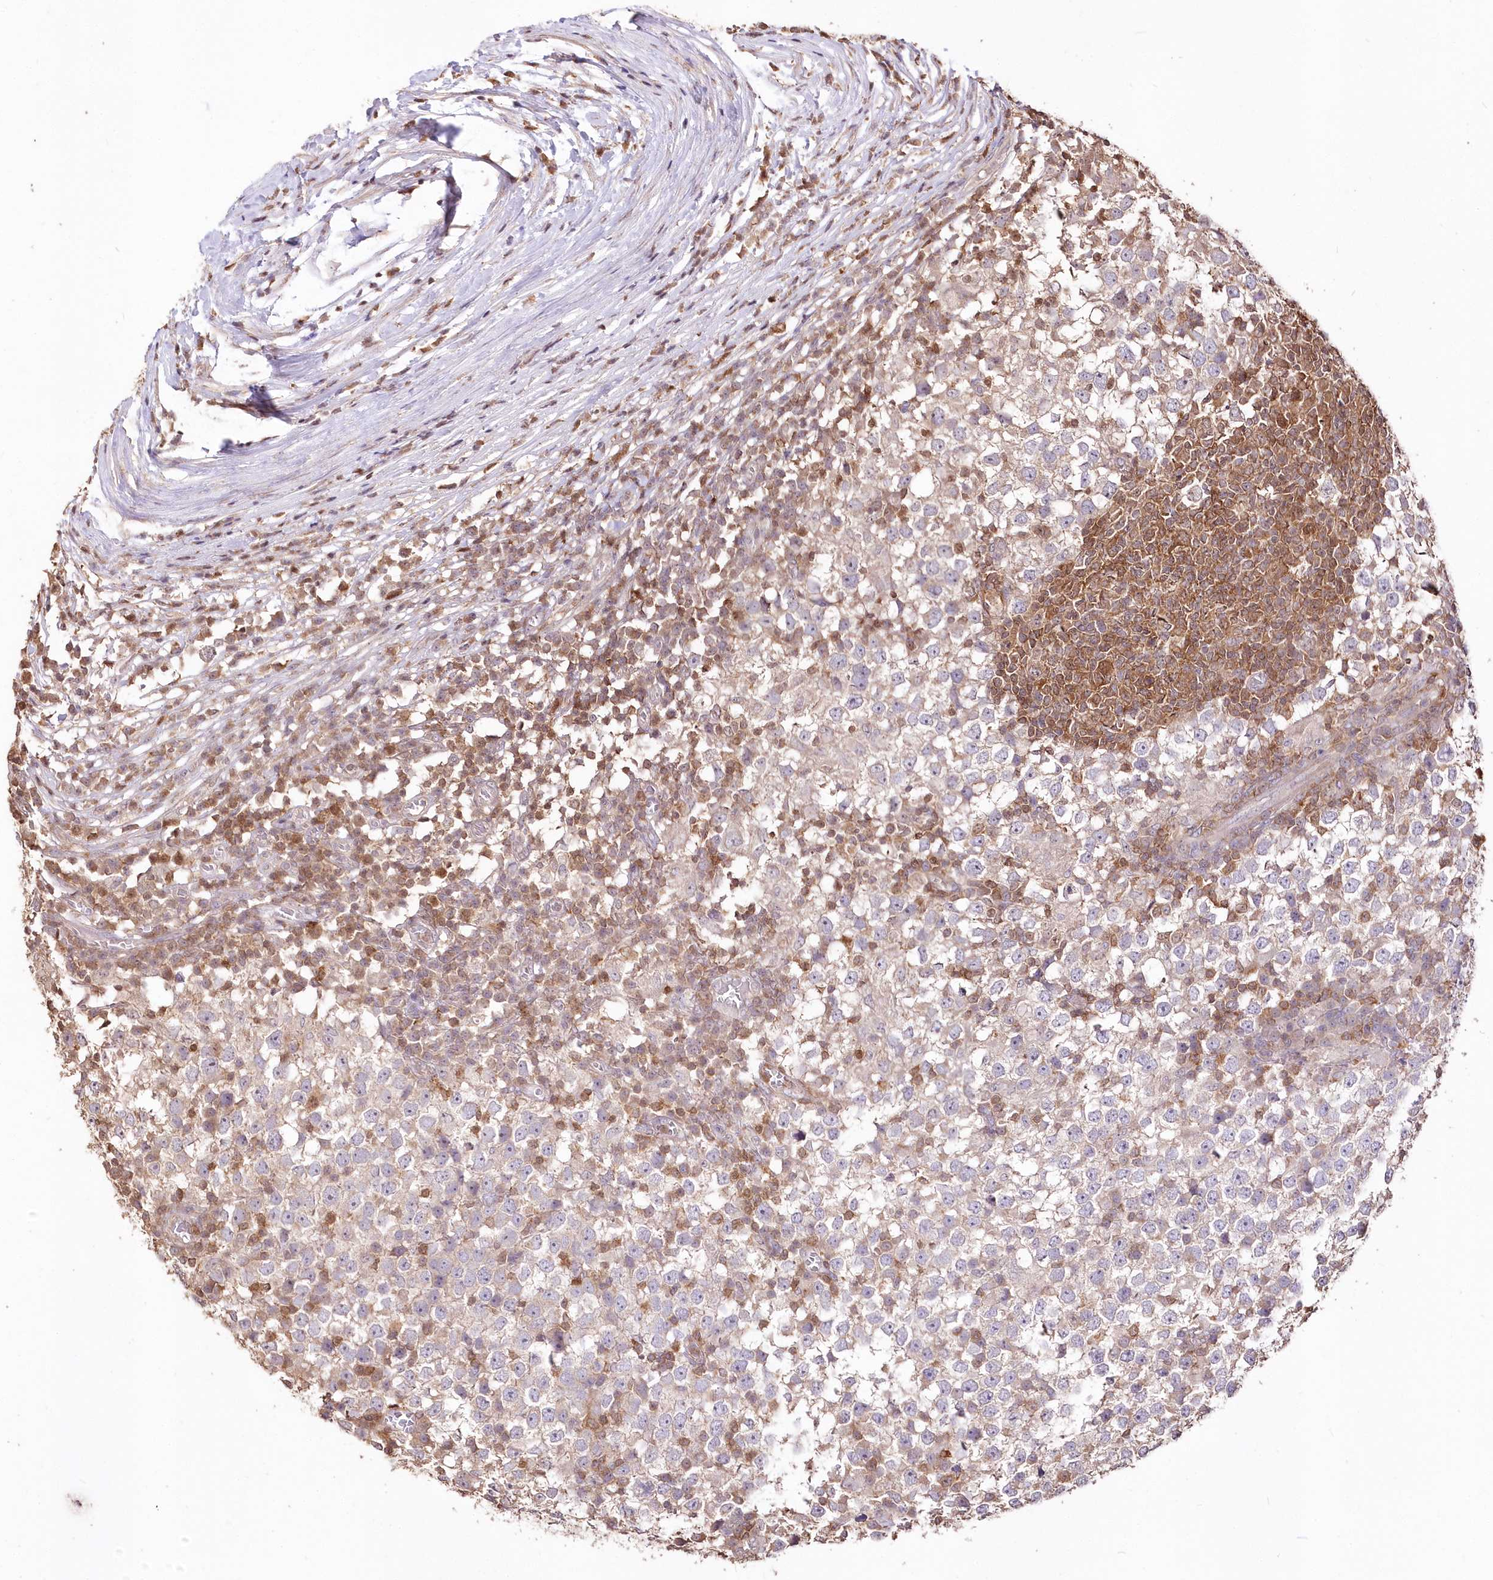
{"staining": {"intensity": "weak", "quantity": "25%-75%", "location": "cytoplasmic/membranous"}, "tissue": "testis cancer", "cell_type": "Tumor cells", "image_type": "cancer", "snomed": [{"axis": "morphology", "description": "Seminoma, NOS"}, {"axis": "topography", "description": "Testis"}], "caption": "Immunohistochemical staining of testis cancer displays weak cytoplasmic/membranous protein positivity in approximately 25%-75% of tumor cells. (DAB (3,3'-diaminobenzidine) IHC, brown staining for protein, blue staining for nuclei).", "gene": "STK17B", "patient": {"sex": "male", "age": 65}}